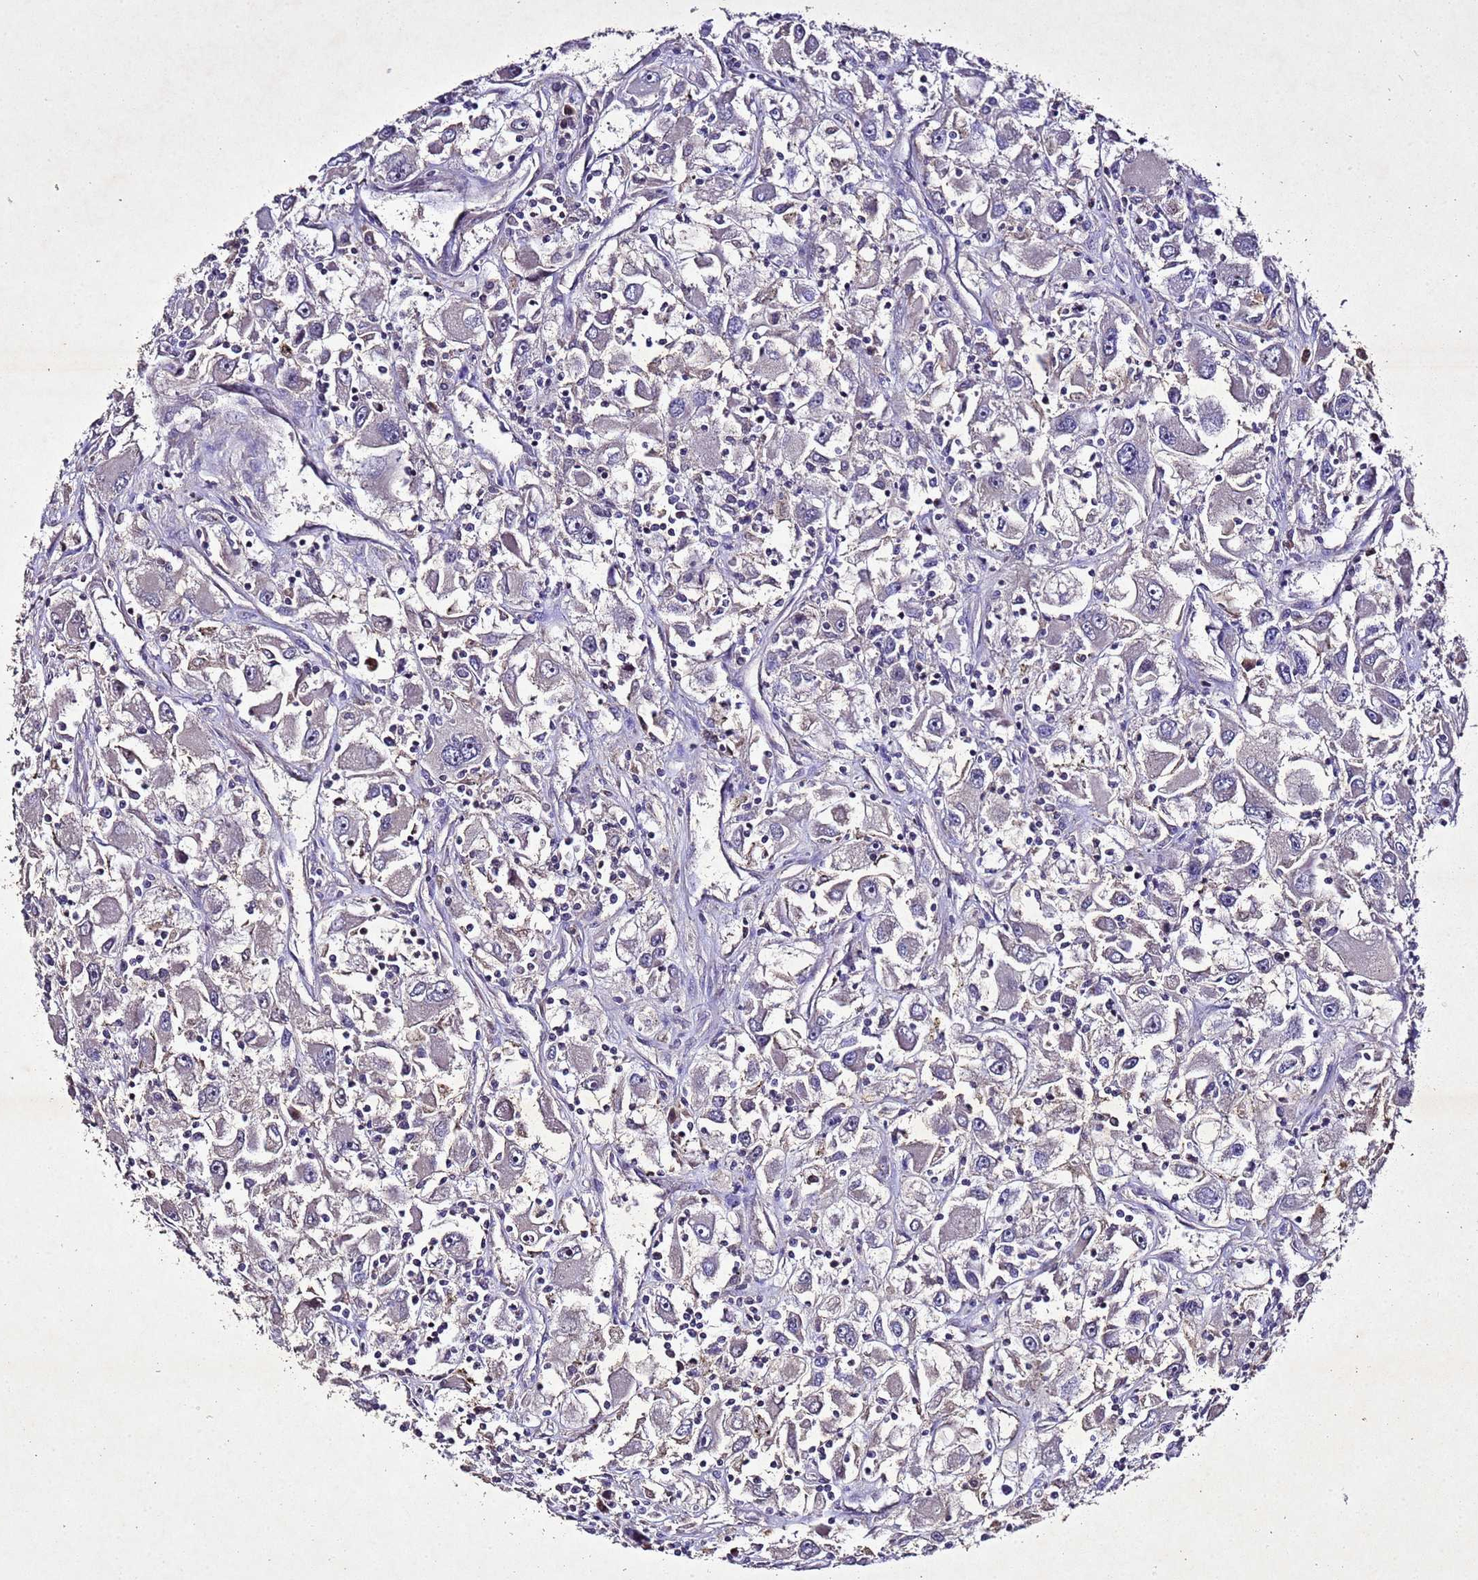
{"staining": {"intensity": "negative", "quantity": "none", "location": "none"}, "tissue": "renal cancer", "cell_type": "Tumor cells", "image_type": "cancer", "snomed": [{"axis": "morphology", "description": "Adenocarcinoma, NOS"}, {"axis": "topography", "description": "Kidney"}], "caption": "Photomicrograph shows no protein staining in tumor cells of renal cancer (adenocarcinoma) tissue. The staining is performed using DAB brown chromogen with nuclei counter-stained in using hematoxylin.", "gene": "SV2B", "patient": {"sex": "female", "age": 52}}